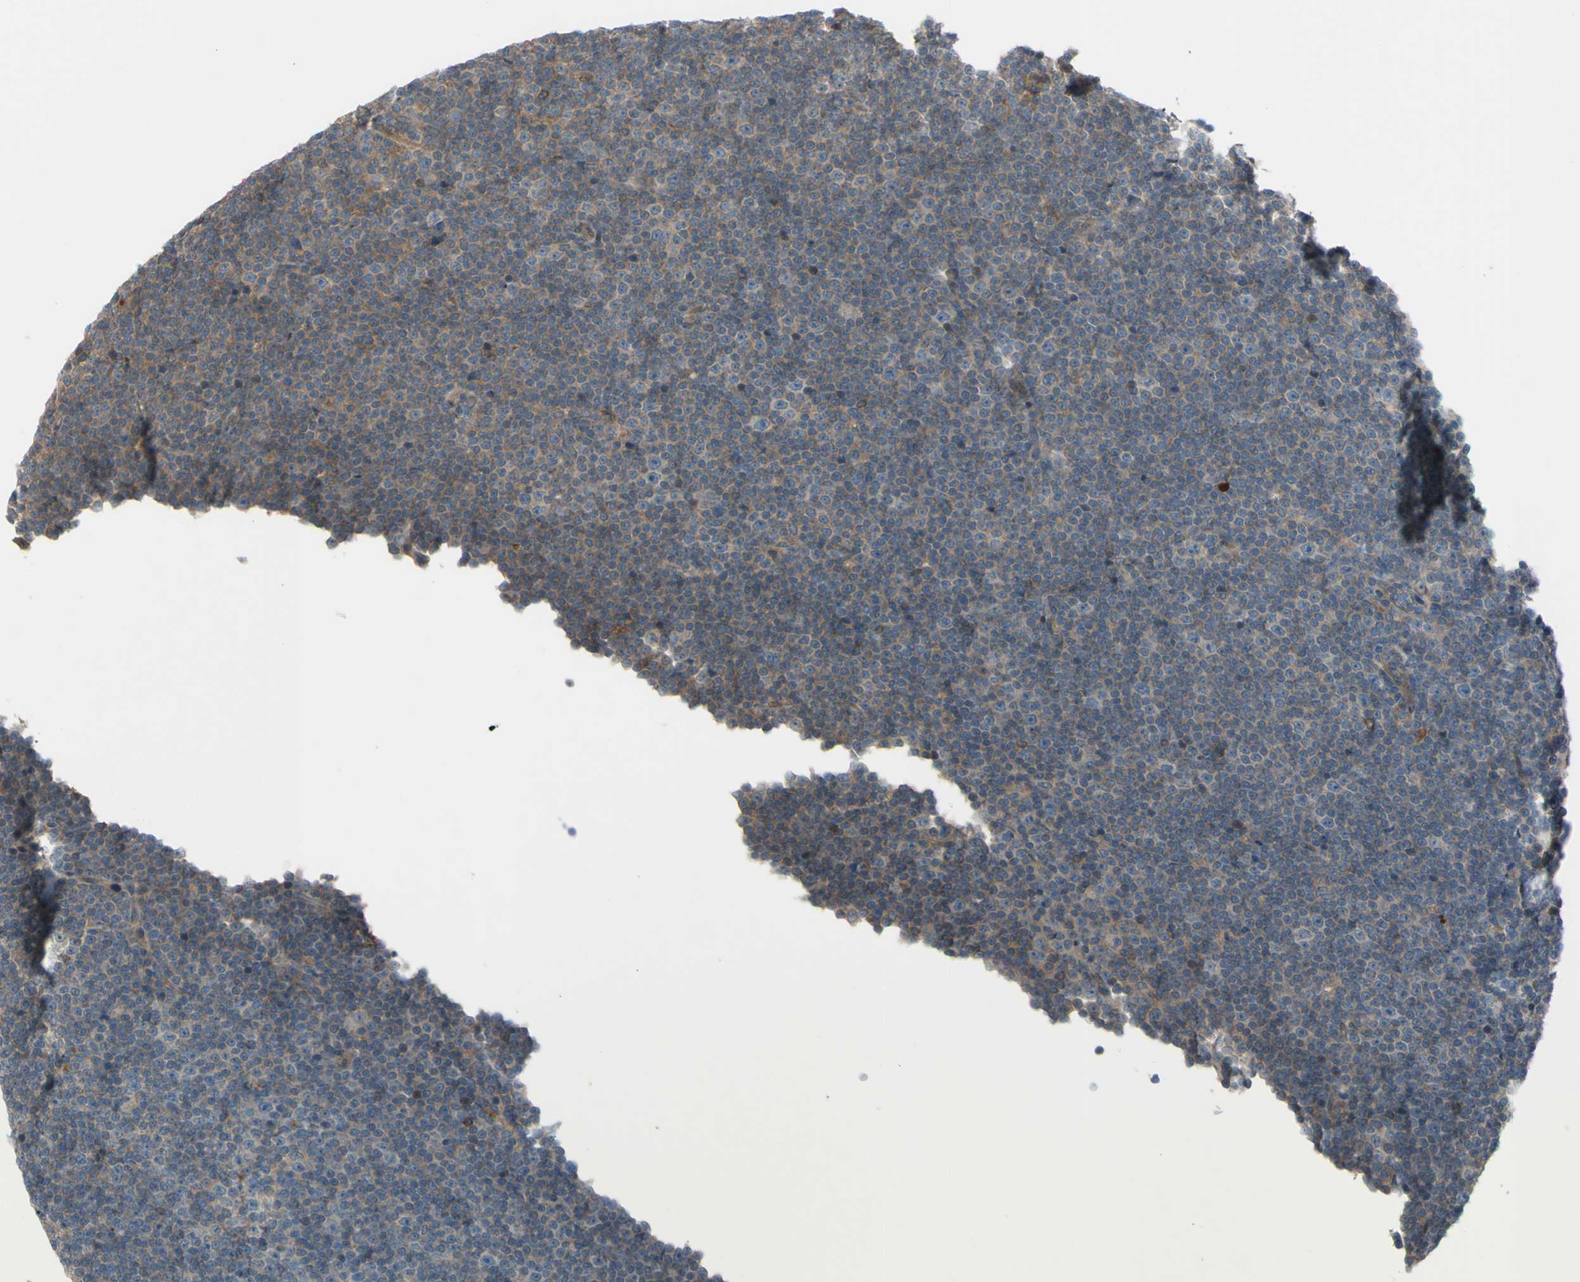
{"staining": {"intensity": "weak", "quantity": ">75%", "location": "cytoplasmic/membranous"}, "tissue": "lymphoma", "cell_type": "Tumor cells", "image_type": "cancer", "snomed": [{"axis": "morphology", "description": "Malignant lymphoma, non-Hodgkin's type, Low grade"}, {"axis": "topography", "description": "Lymph node"}], "caption": "An immunohistochemistry (IHC) photomicrograph of tumor tissue is shown. Protein staining in brown highlights weak cytoplasmic/membranous positivity in lymphoma within tumor cells.", "gene": "AFP", "patient": {"sex": "female", "age": 67}}